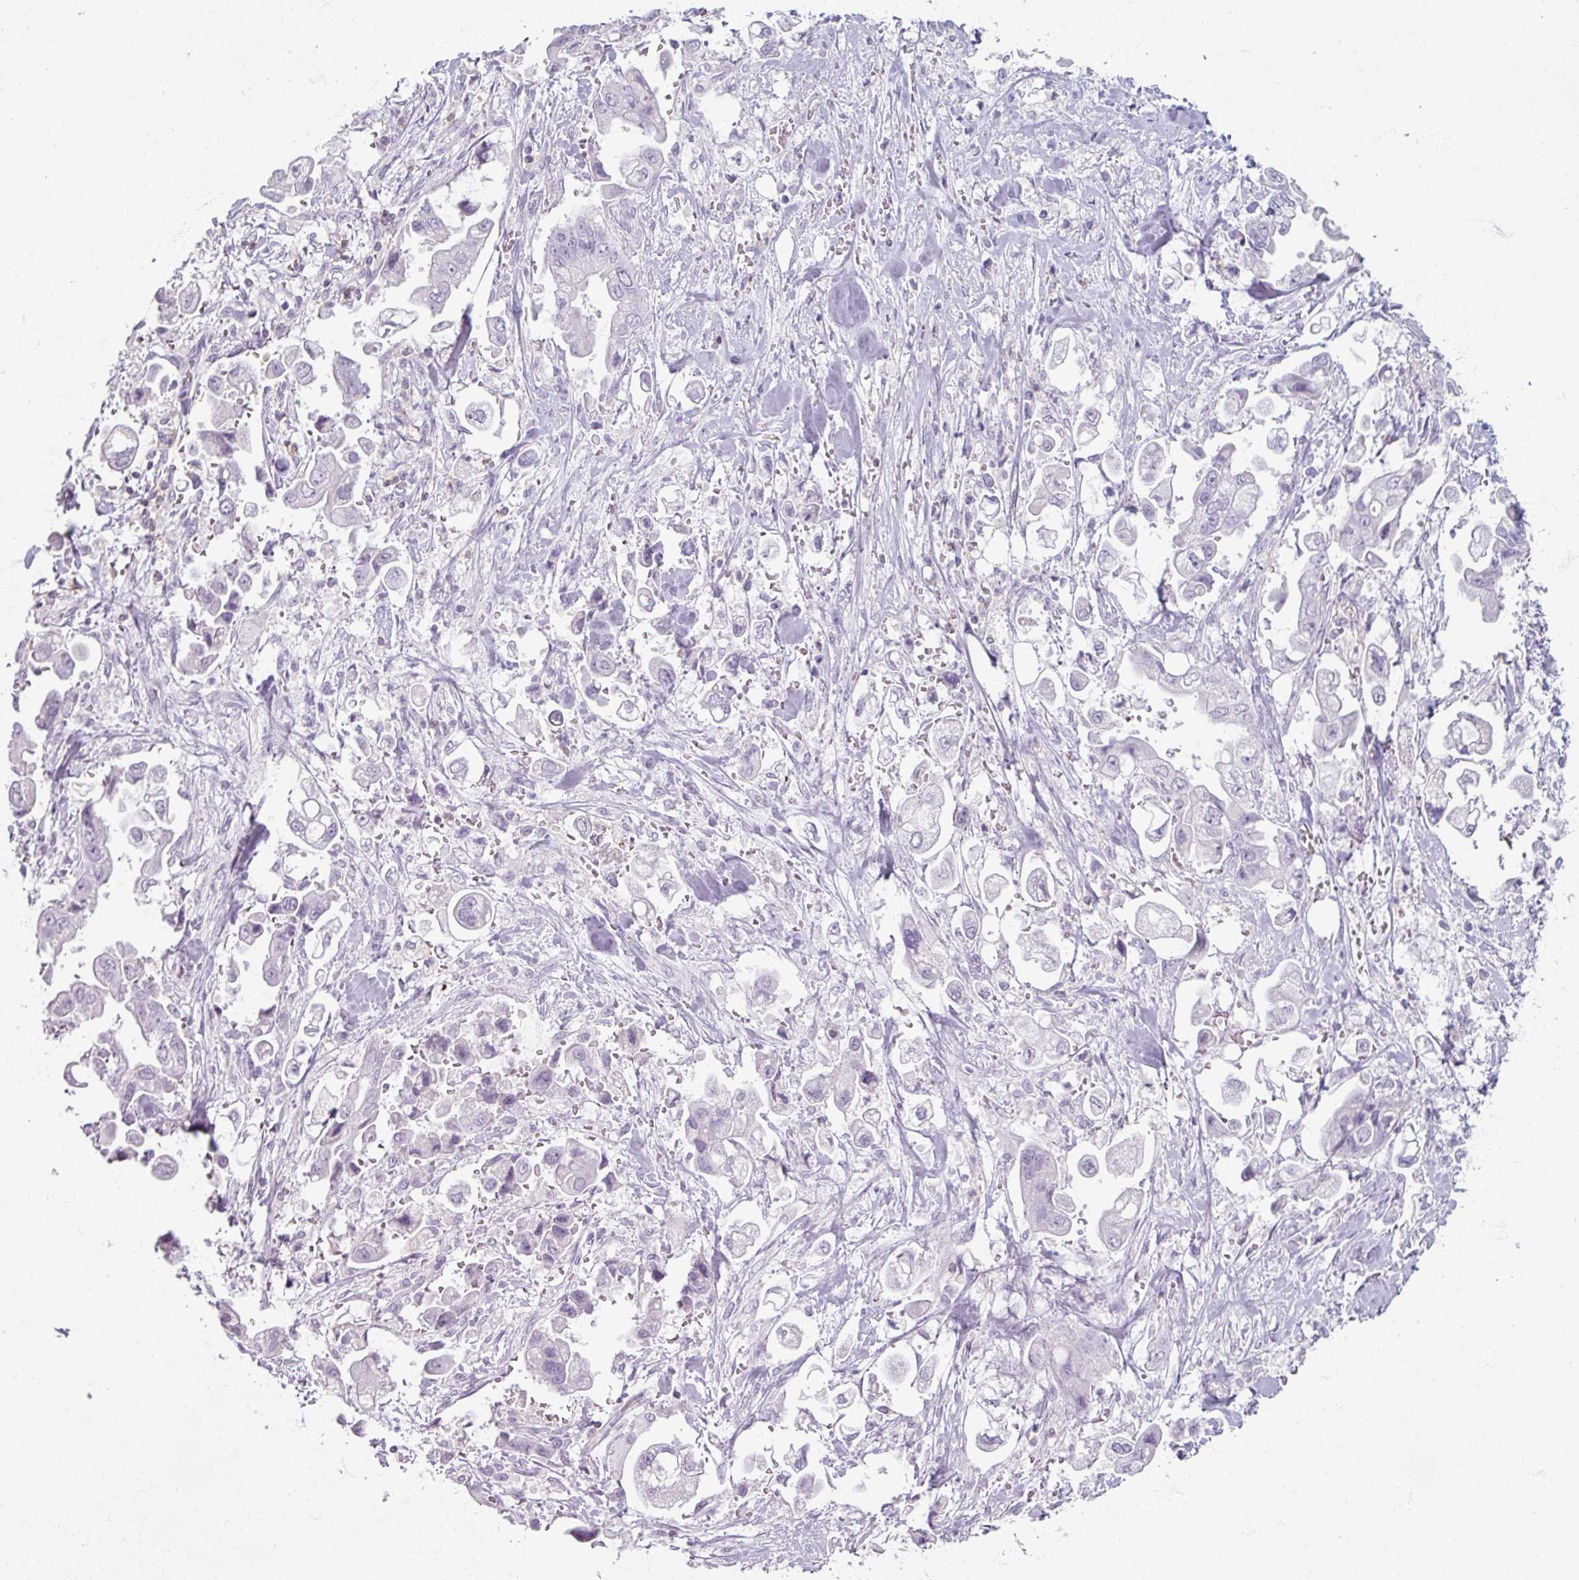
{"staining": {"intensity": "negative", "quantity": "none", "location": "none"}, "tissue": "stomach cancer", "cell_type": "Tumor cells", "image_type": "cancer", "snomed": [{"axis": "morphology", "description": "Adenocarcinoma, NOS"}, {"axis": "topography", "description": "Stomach"}], "caption": "This is an IHC histopathology image of human stomach cancer (adenocarcinoma). There is no positivity in tumor cells.", "gene": "PTPRC", "patient": {"sex": "male", "age": 62}}